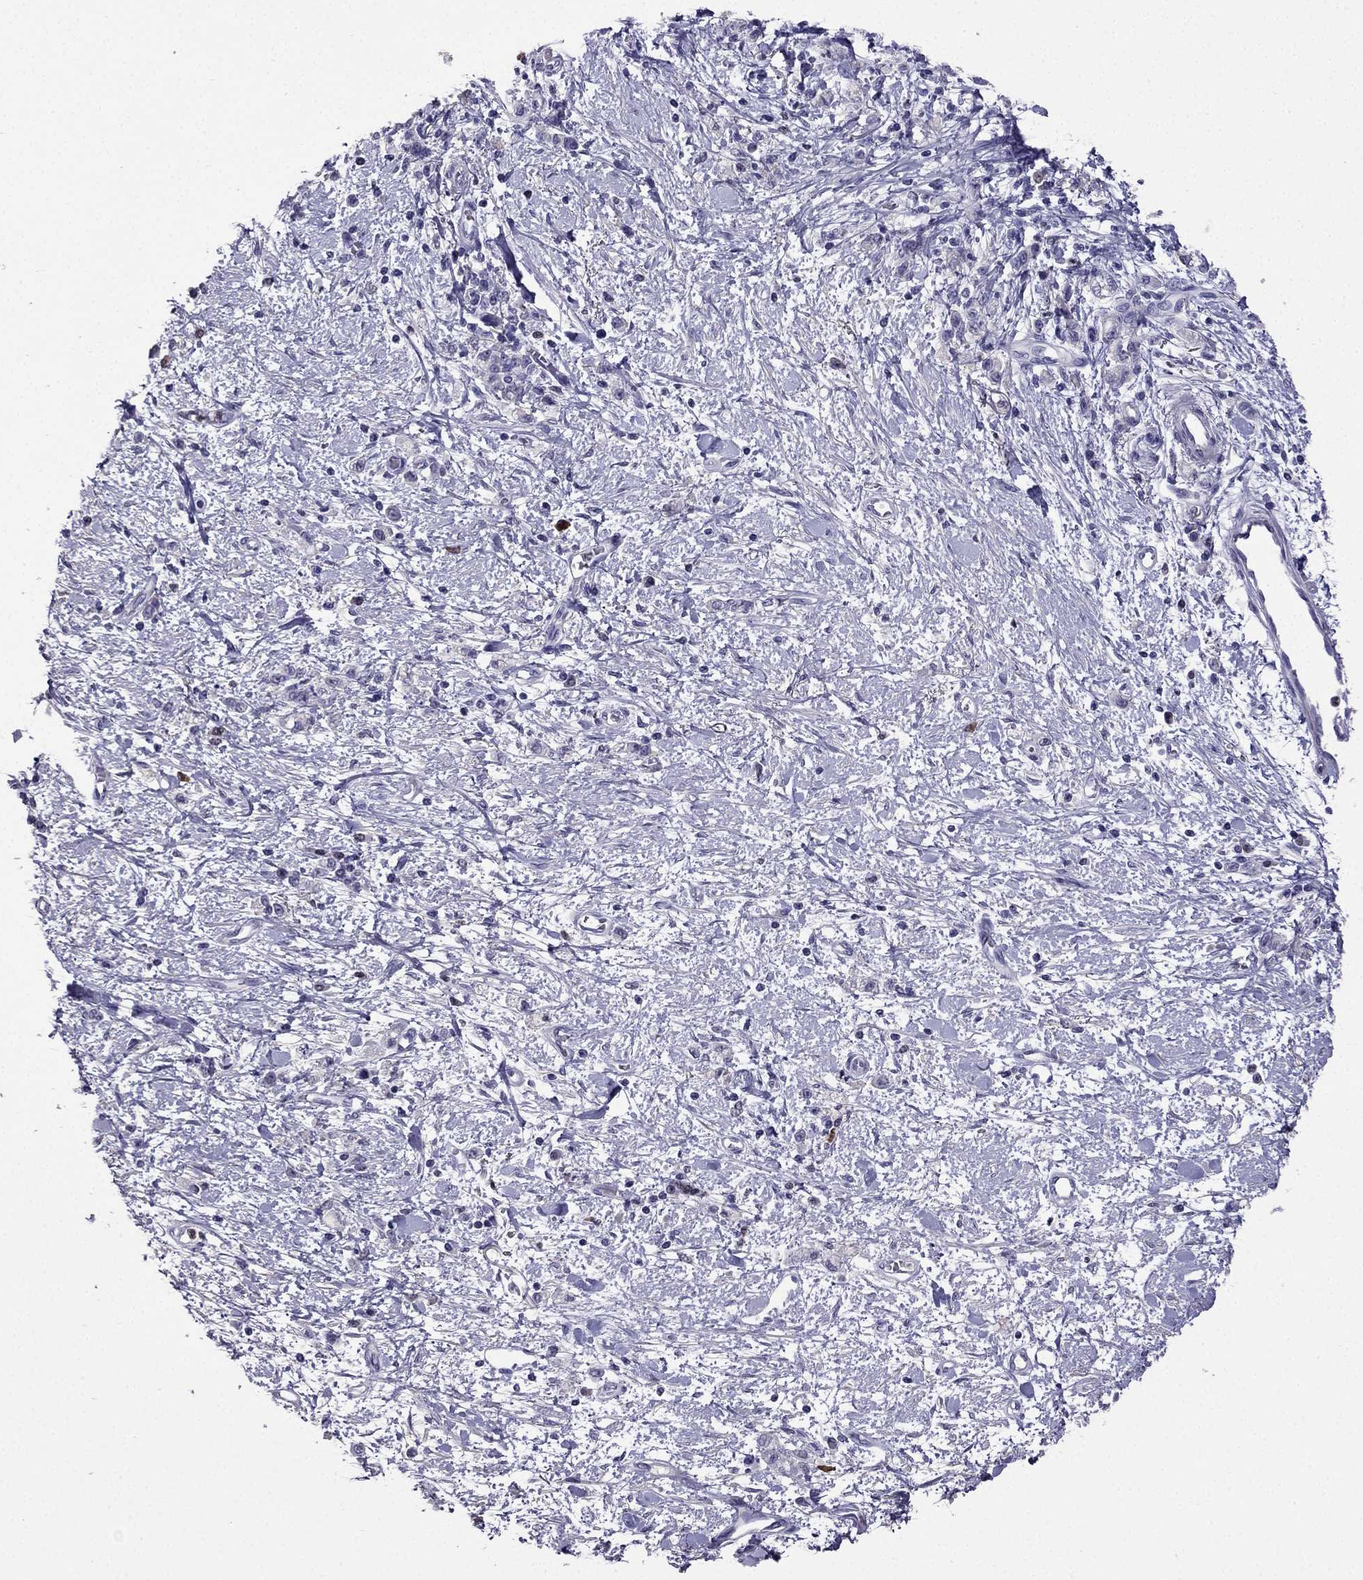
{"staining": {"intensity": "negative", "quantity": "none", "location": "none"}, "tissue": "stomach cancer", "cell_type": "Tumor cells", "image_type": "cancer", "snomed": [{"axis": "morphology", "description": "Adenocarcinoma, NOS"}, {"axis": "topography", "description": "Stomach"}], "caption": "Tumor cells are negative for brown protein staining in adenocarcinoma (stomach).", "gene": "ARID3A", "patient": {"sex": "male", "age": 77}}